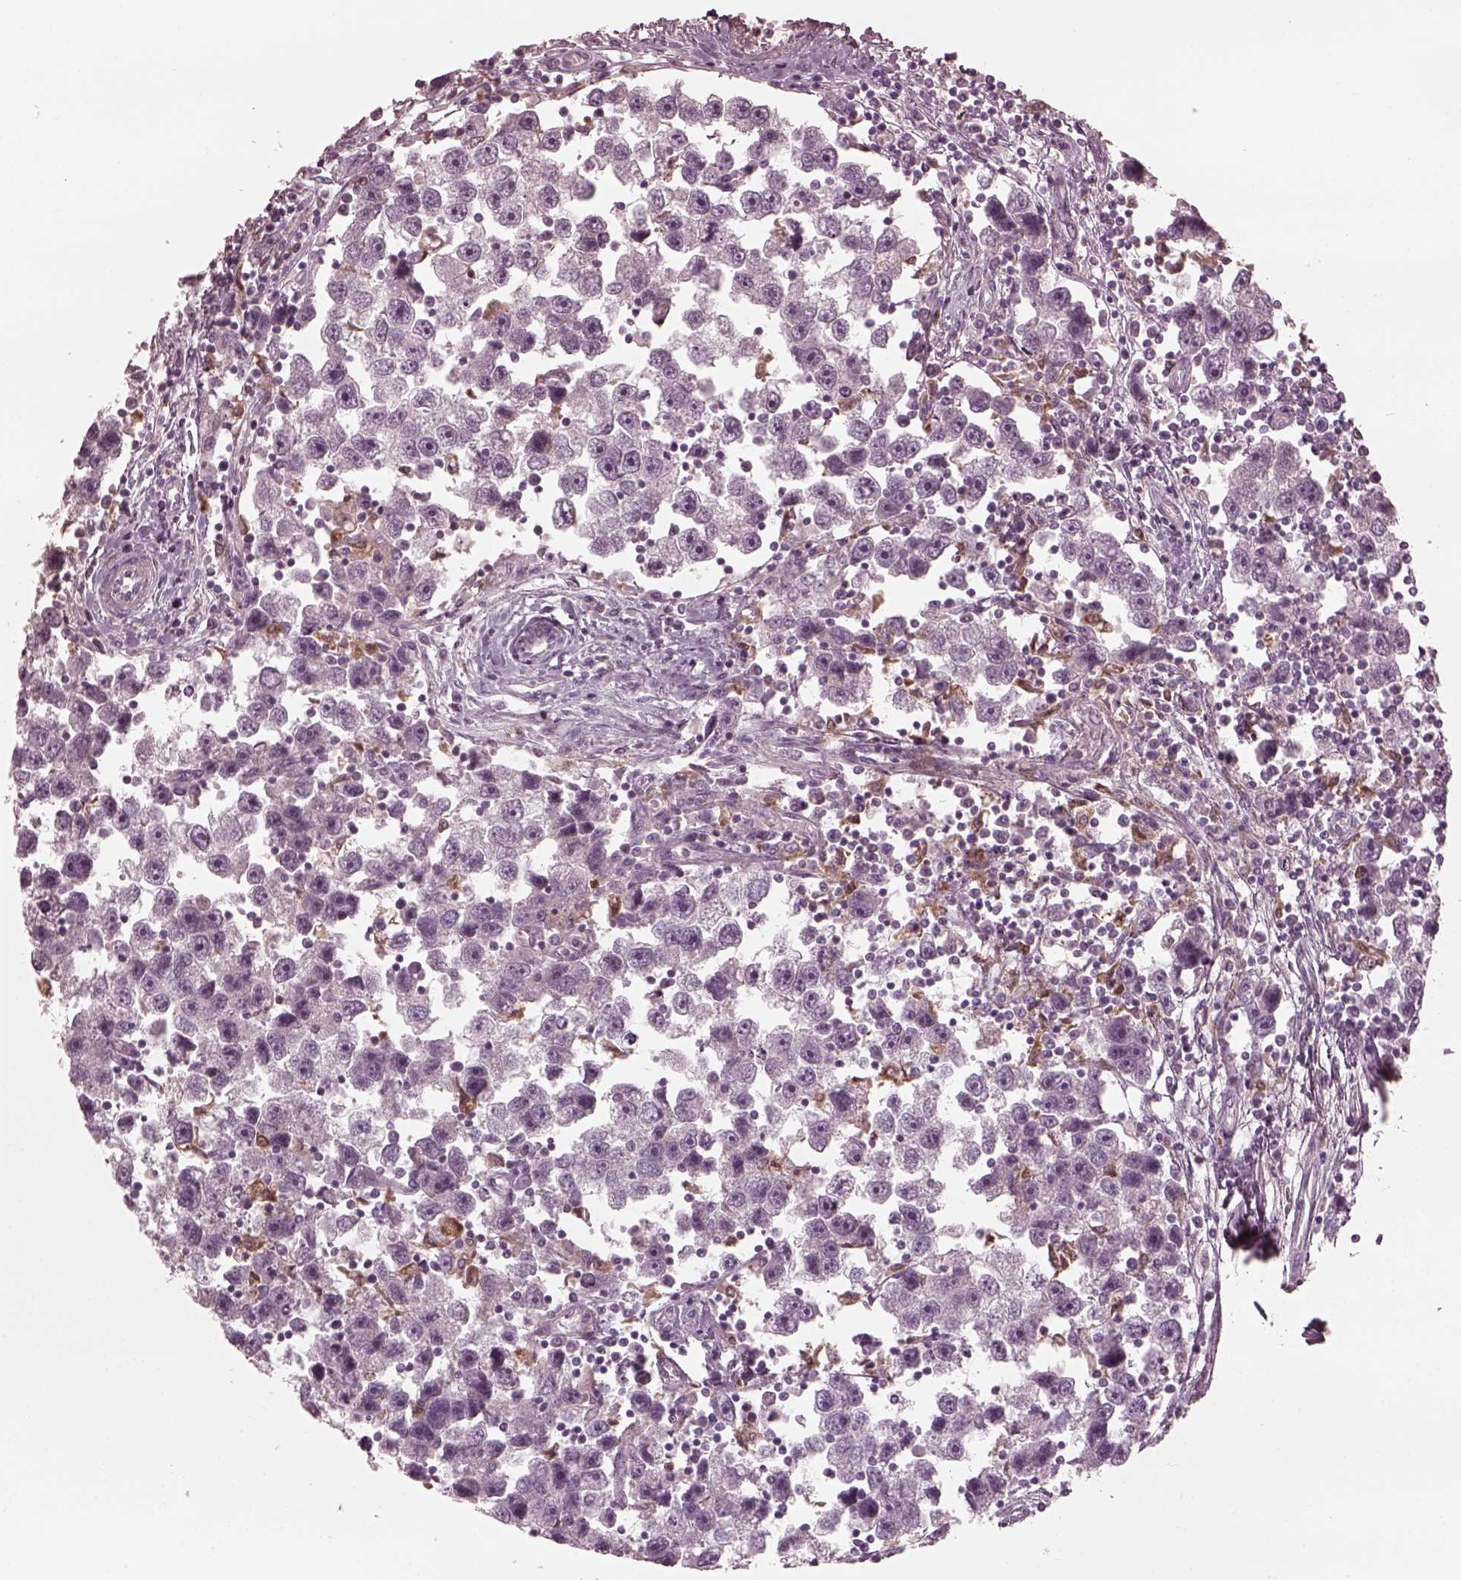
{"staining": {"intensity": "negative", "quantity": "none", "location": "none"}, "tissue": "testis cancer", "cell_type": "Tumor cells", "image_type": "cancer", "snomed": [{"axis": "morphology", "description": "Seminoma, NOS"}, {"axis": "topography", "description": "Testis"}], "caption": "Immunohistochemical staining of human testis seminoma exhibits no significant expression in tumor cells.", "gene": "PSTPIP2", "patient": {"sex": "male", "age": 30}}